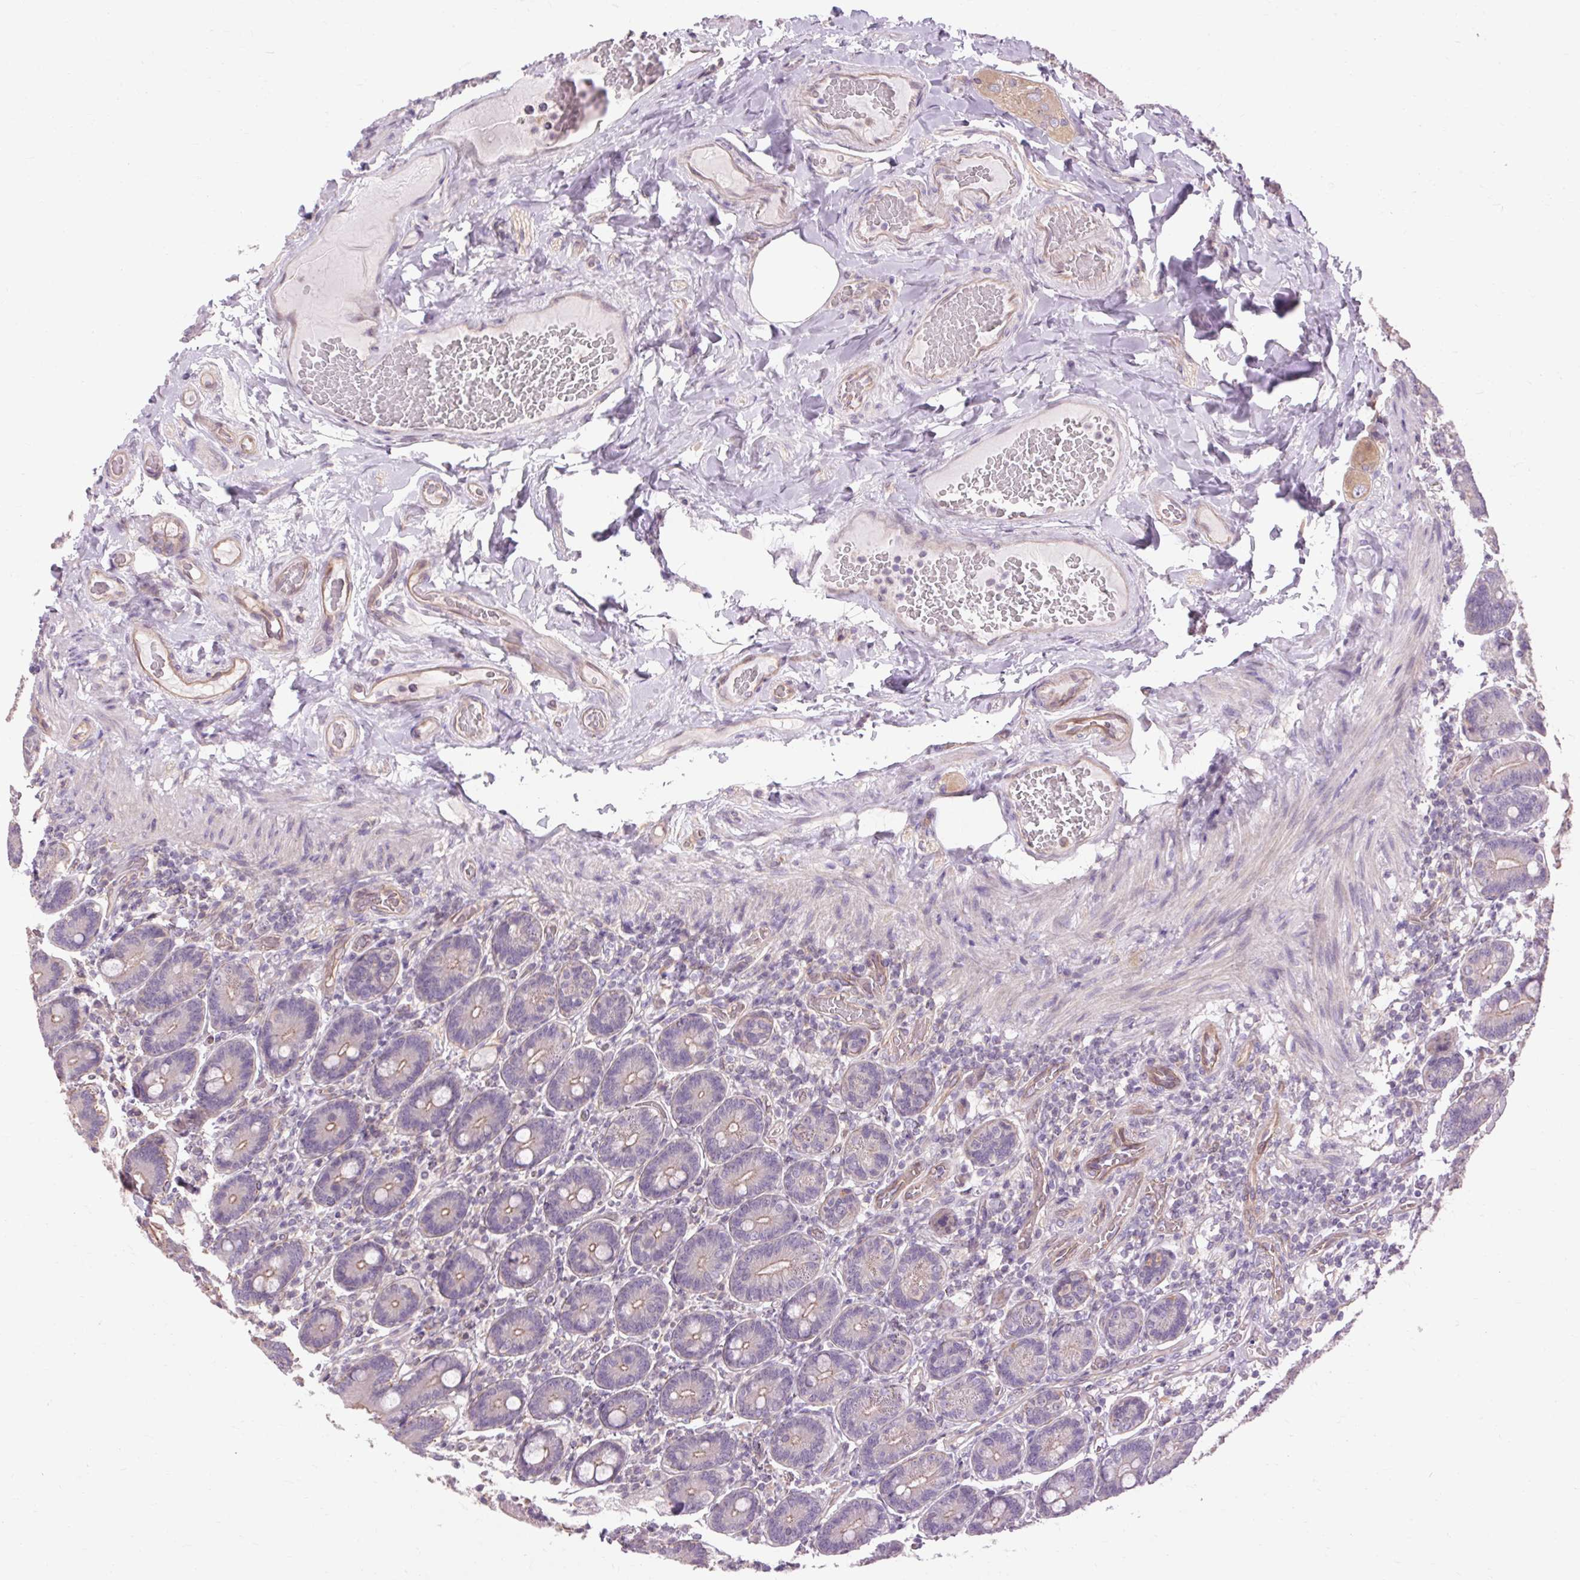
{"staining": {"intensity": "moderate", "quantity": "25%-75%", "location": "cytoplasmic/membranous"}, "tissue": "duodenum", "cell_type": "Glandular cells", "image_type": "normal", "snomed": [{"axis": "morphology", "description": "Normal tissue, NOS"}, {"axis": "topography", "description": "Duodenum"}], "caption": "A medium amount of moderate cytoplasmic/membranous staining is appreciated in about 25%-75% of glandular cells in benign duodenum. (Stains: DAB in brown, nuclei in blue, Microscopy: brightfield microscopy at high magnification).", "gene": "TM6SF1", "patient": {"sex": "female", "age": 62}}